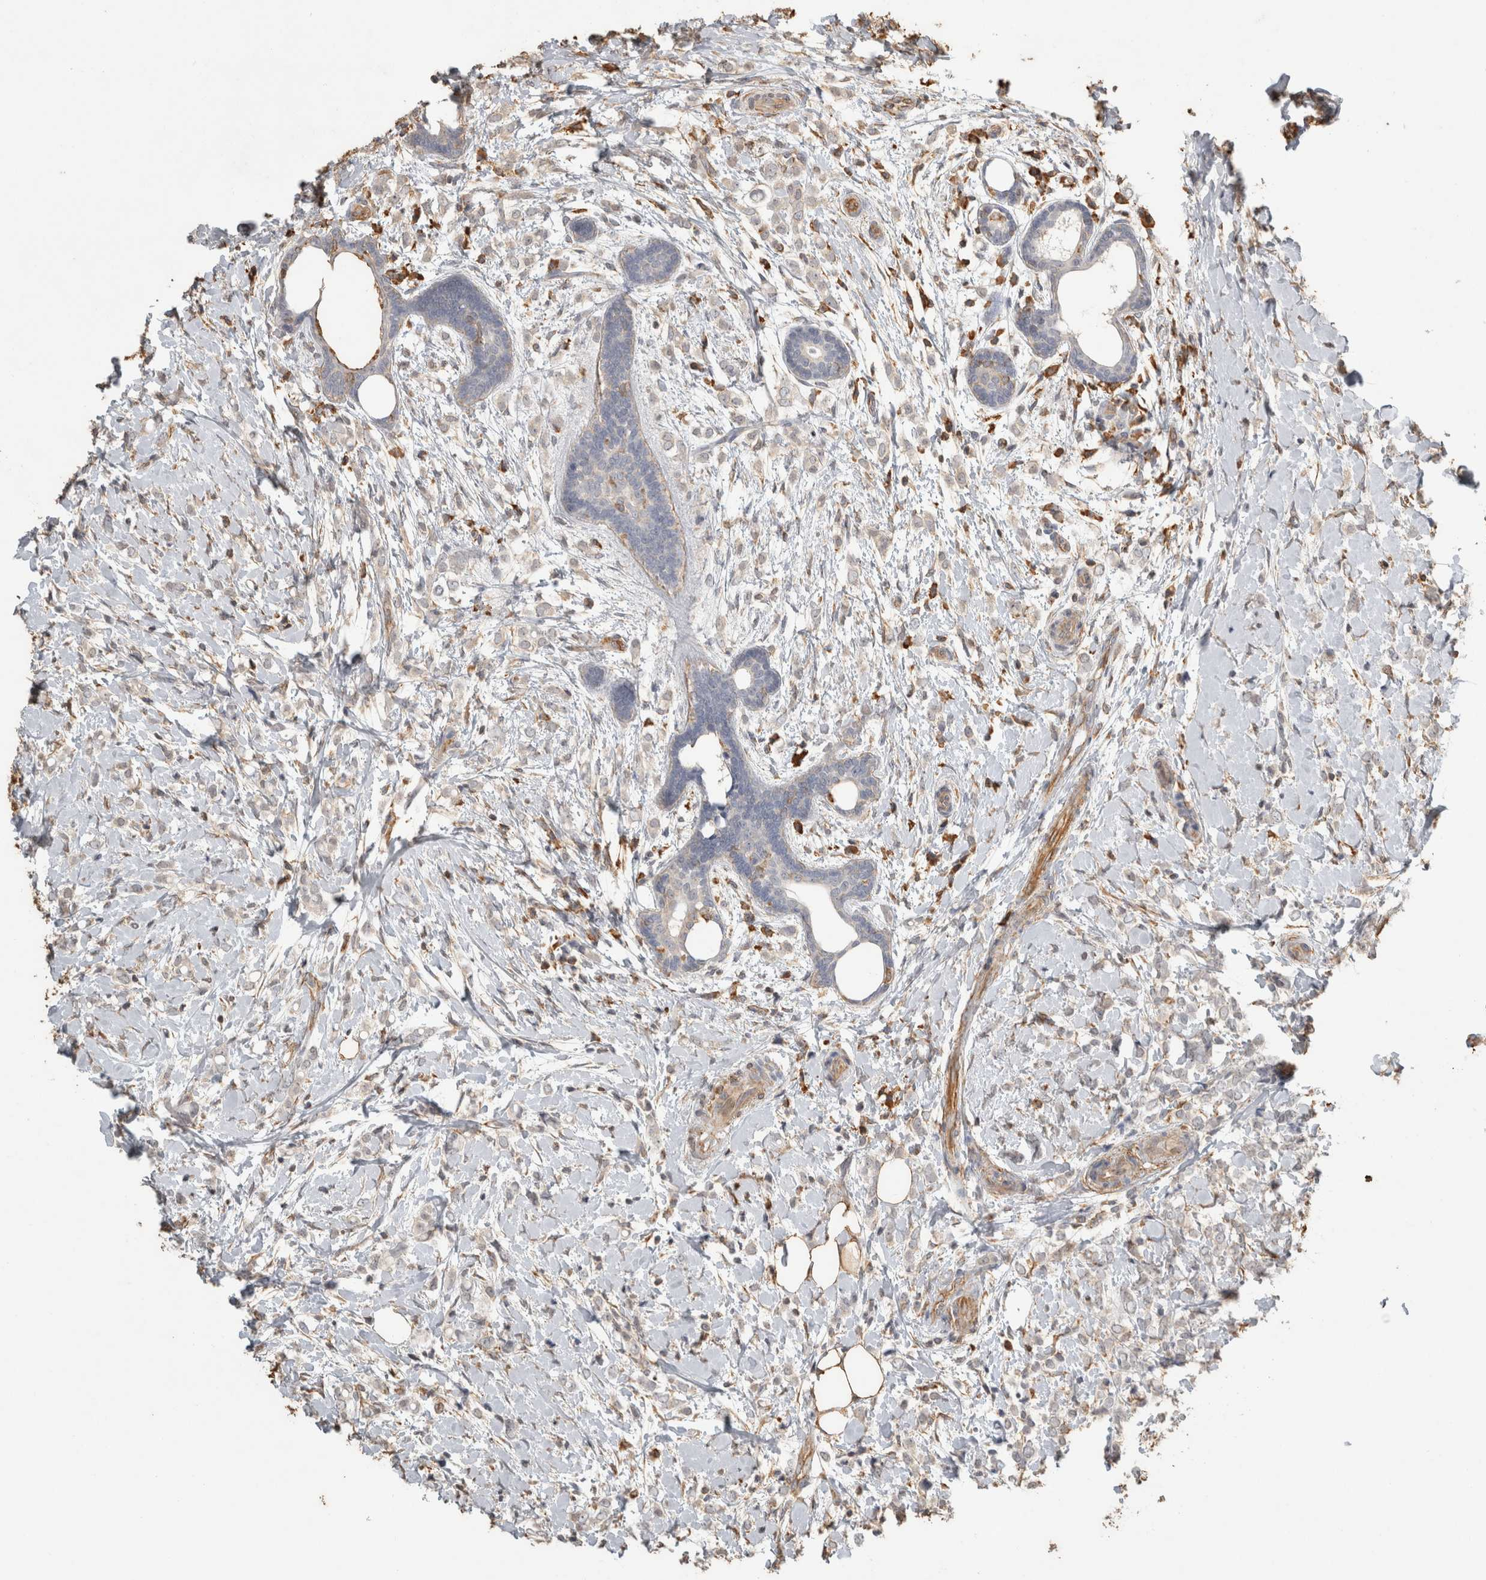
{"staining": {"intensity": "negative", "quantity": "none", "location": "none"}, "tissue": "breast cancer", "cell_type": "Tumor cells", "image_type": "cancer", "snomed": [{"axis": "morphology", "description": "Normal tissue, NOS"}, {"axis": "morphology", "description": "Lobular carcinoma"}, {"axis": "topography", "description": "Breast"}], "caption": "High magnification brightfield microscopy of breast lobular carcinoma stained with DAB (brown) and counterstained with hematoxylin (blue): tumor cells show no significant positivity. The staining is performed using DAB brown chromogen with nuclei counter-stained in using hematoxylin.", "gene": "REPS2", "patient": {"sex": "female", "age": 47}}